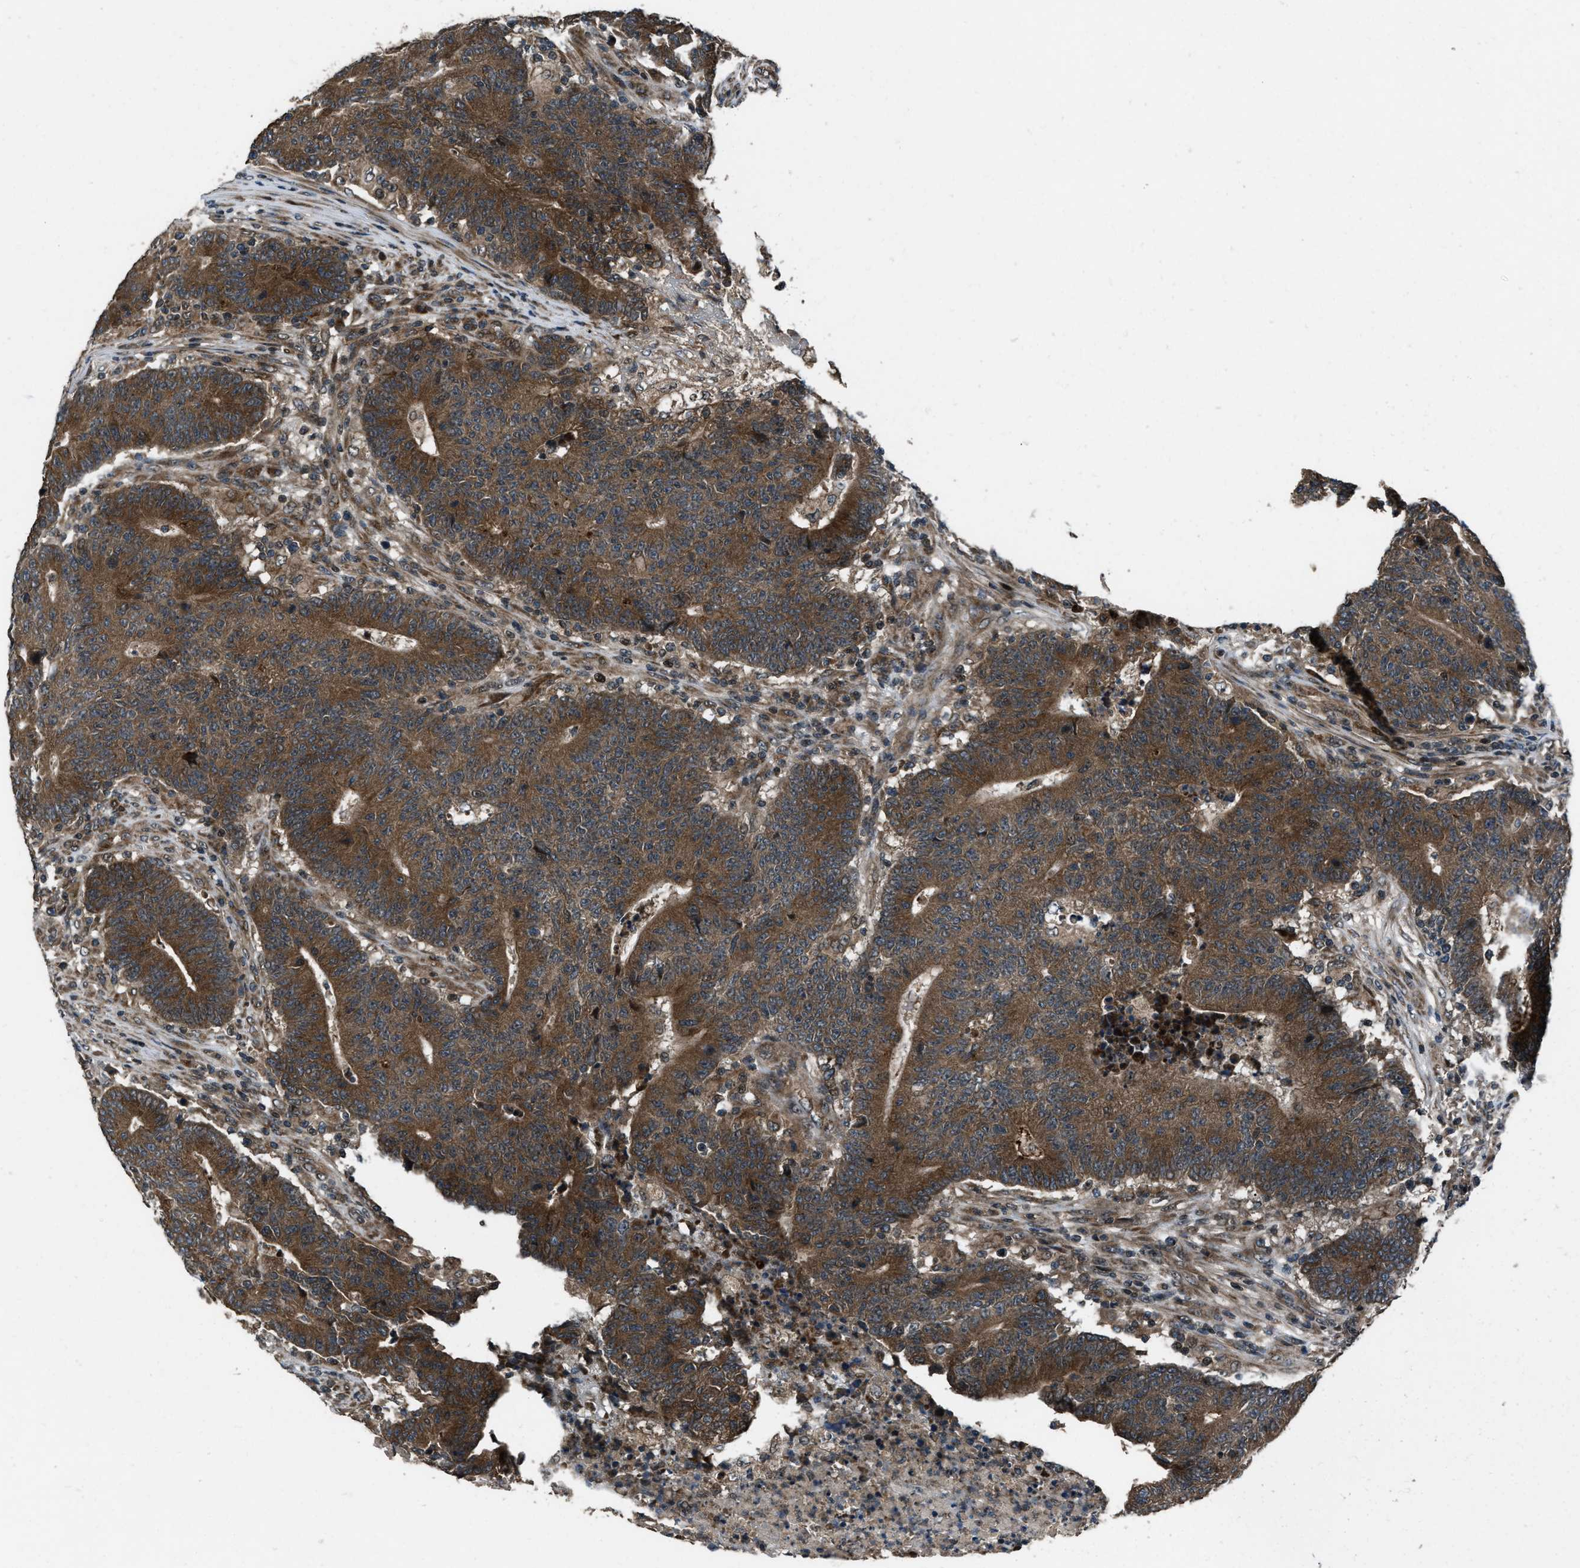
{"staining": {"intensity": "moderate", "quantity": ">75%", "location": "cytoplasmic/membranous"}, "tissue": "colorectal cancer", "cell_type": "Tumor cells", "image_type": "cancer", "snomed": [{"axis": "morphology", "description": "Normal tissue, NOS"}, {"axis": "morphology", "description": "Adenocarcinoma, NOS"}, {"axis": "topography", "description": "Colon"}], "caption": "Protein expression analysis of adenocarcinoma (colorectal) displays moderate cytoplasmic/membranous staining in approximately >75% of tumor cells.", "gene": "IRAK4", "patient": {"sex": "female", "age": 75}}